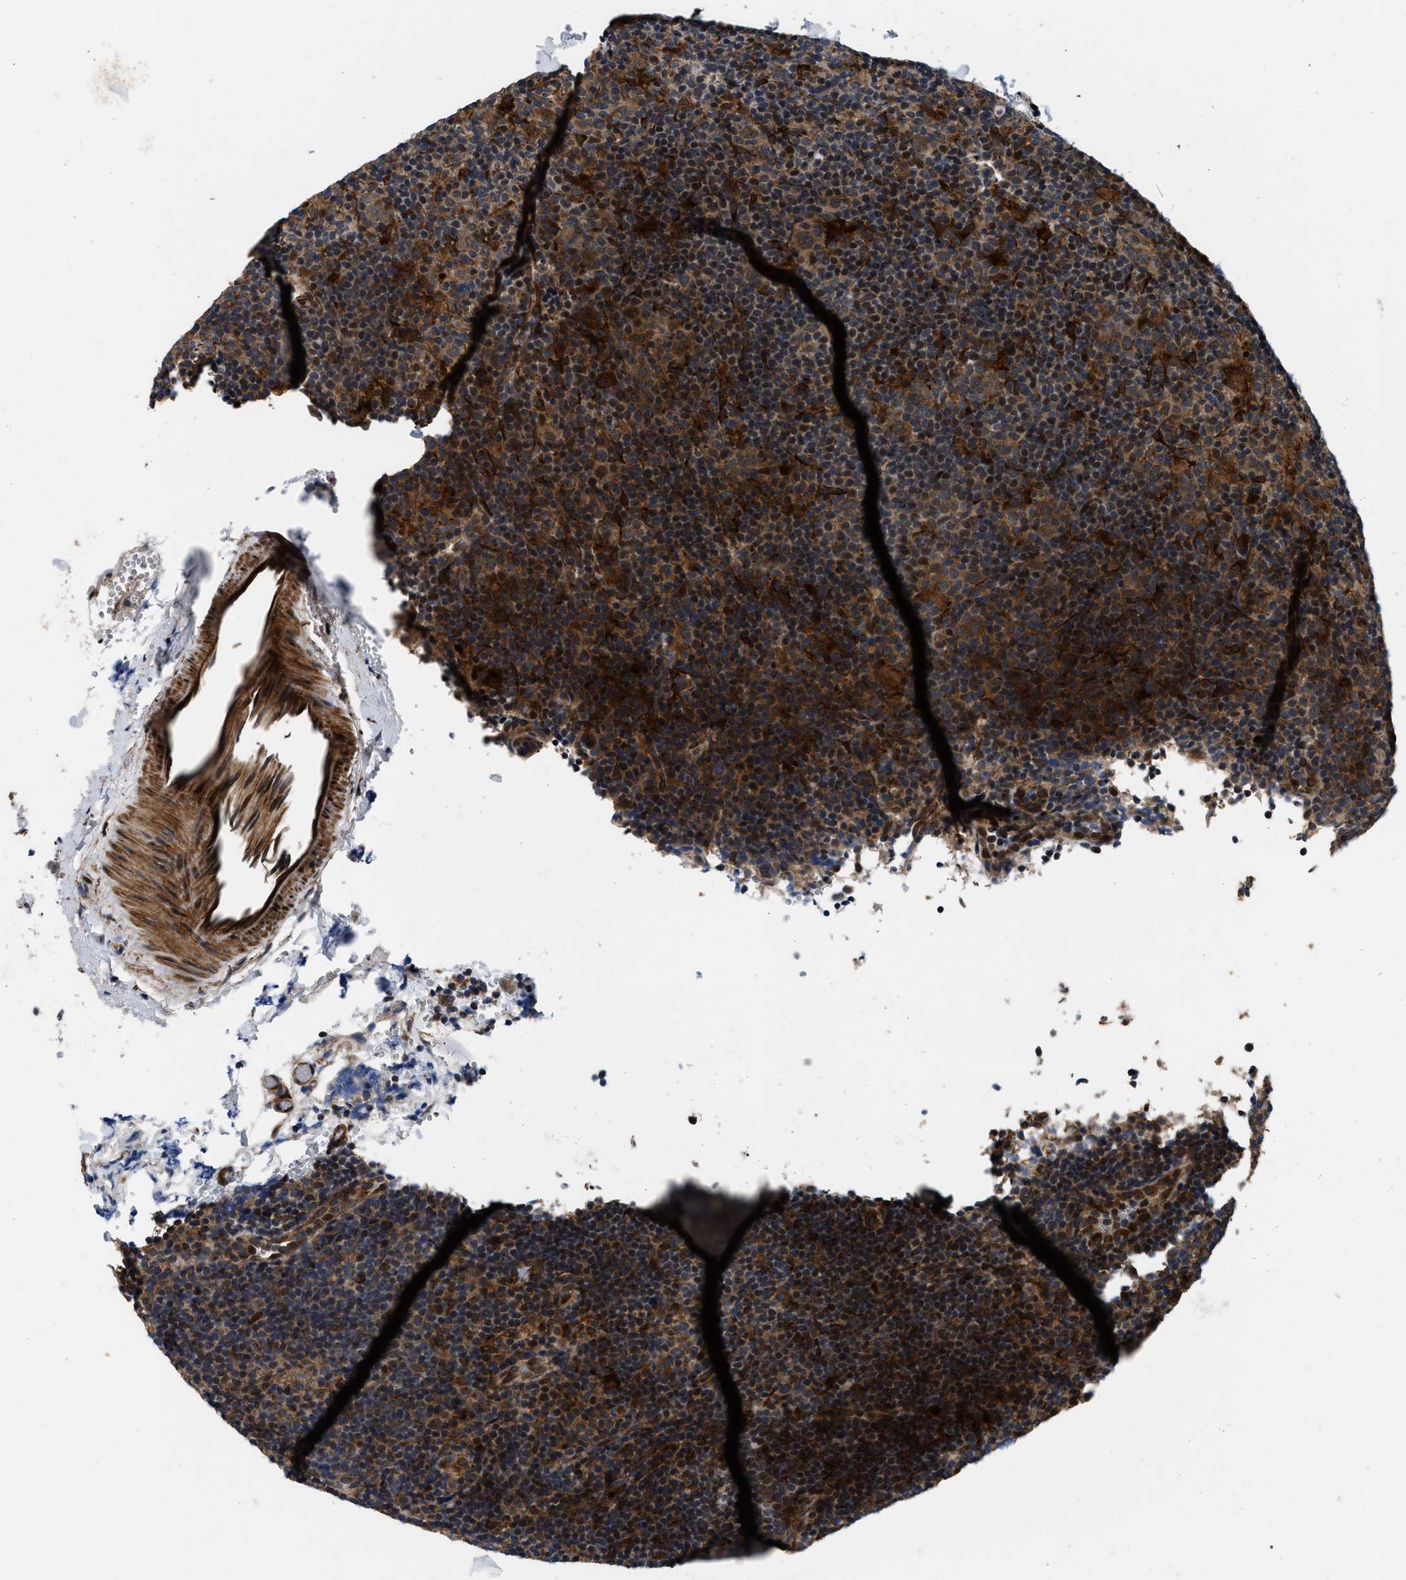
{"staining": {"intensity": "strong", "quantity": "25%-75%", "location": "cytoplasmic/membranous"}, "tissue": "lymphoma", "cell_type": "Tumor cells", "image_type": "cancer", "snomed": [{"axis": "morphology", "description": "Hodgkin's disease, NOS"}, {"axis": "topography", "description": "Lymph node"}], "caption": "This photomicrograph displays IHC staining of Hodgkin's disease, with high strong cytoplasmic/membranous staining in approximately 25%-75% of tumor cells.", "gene": "PPWD1", "patient": {"sex": "female", "age": 57}}